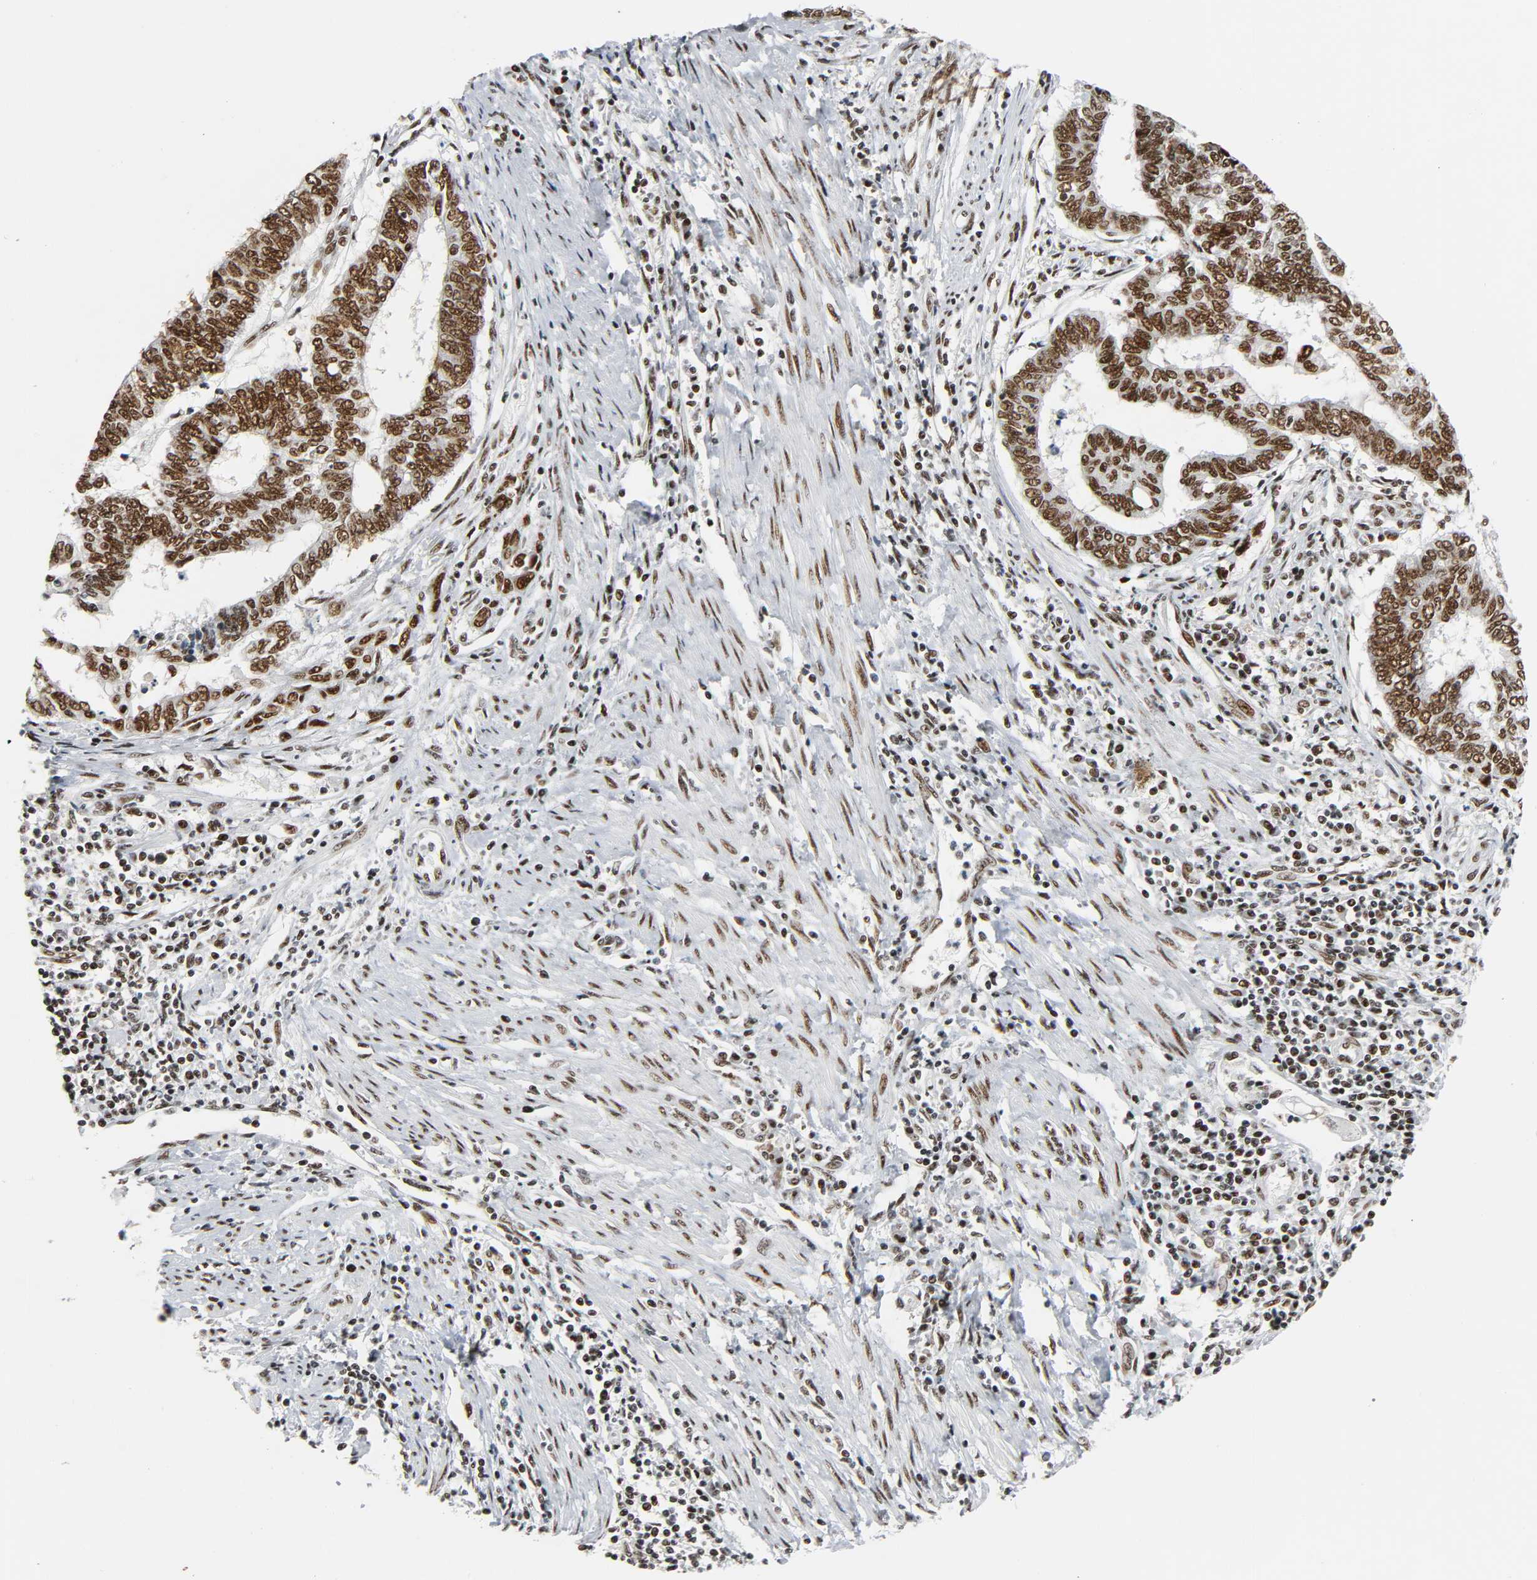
{"staining": {"intensity": "strong", "quantity": ">75%", "location": "nuclear"}, "tissue": "endometrial cancer", "cell_type": "Tumor cells", "image_type": "cancer", "snomed": [{"axis": "morphology", "description": "Adenocarcinoma, NOS"}, {"axis": "topography", "description": "Uterus"}, {"axis": "topography", "description": "Endometrium"}], "caption": "Endometrial cancer (adenocarcinoma) stained with a brown dye demonstrates strong nuclear positive expression in about >75% of tumor cells.", "gene": "CDK9", "patient": {"sex": "female", "age": 70}}